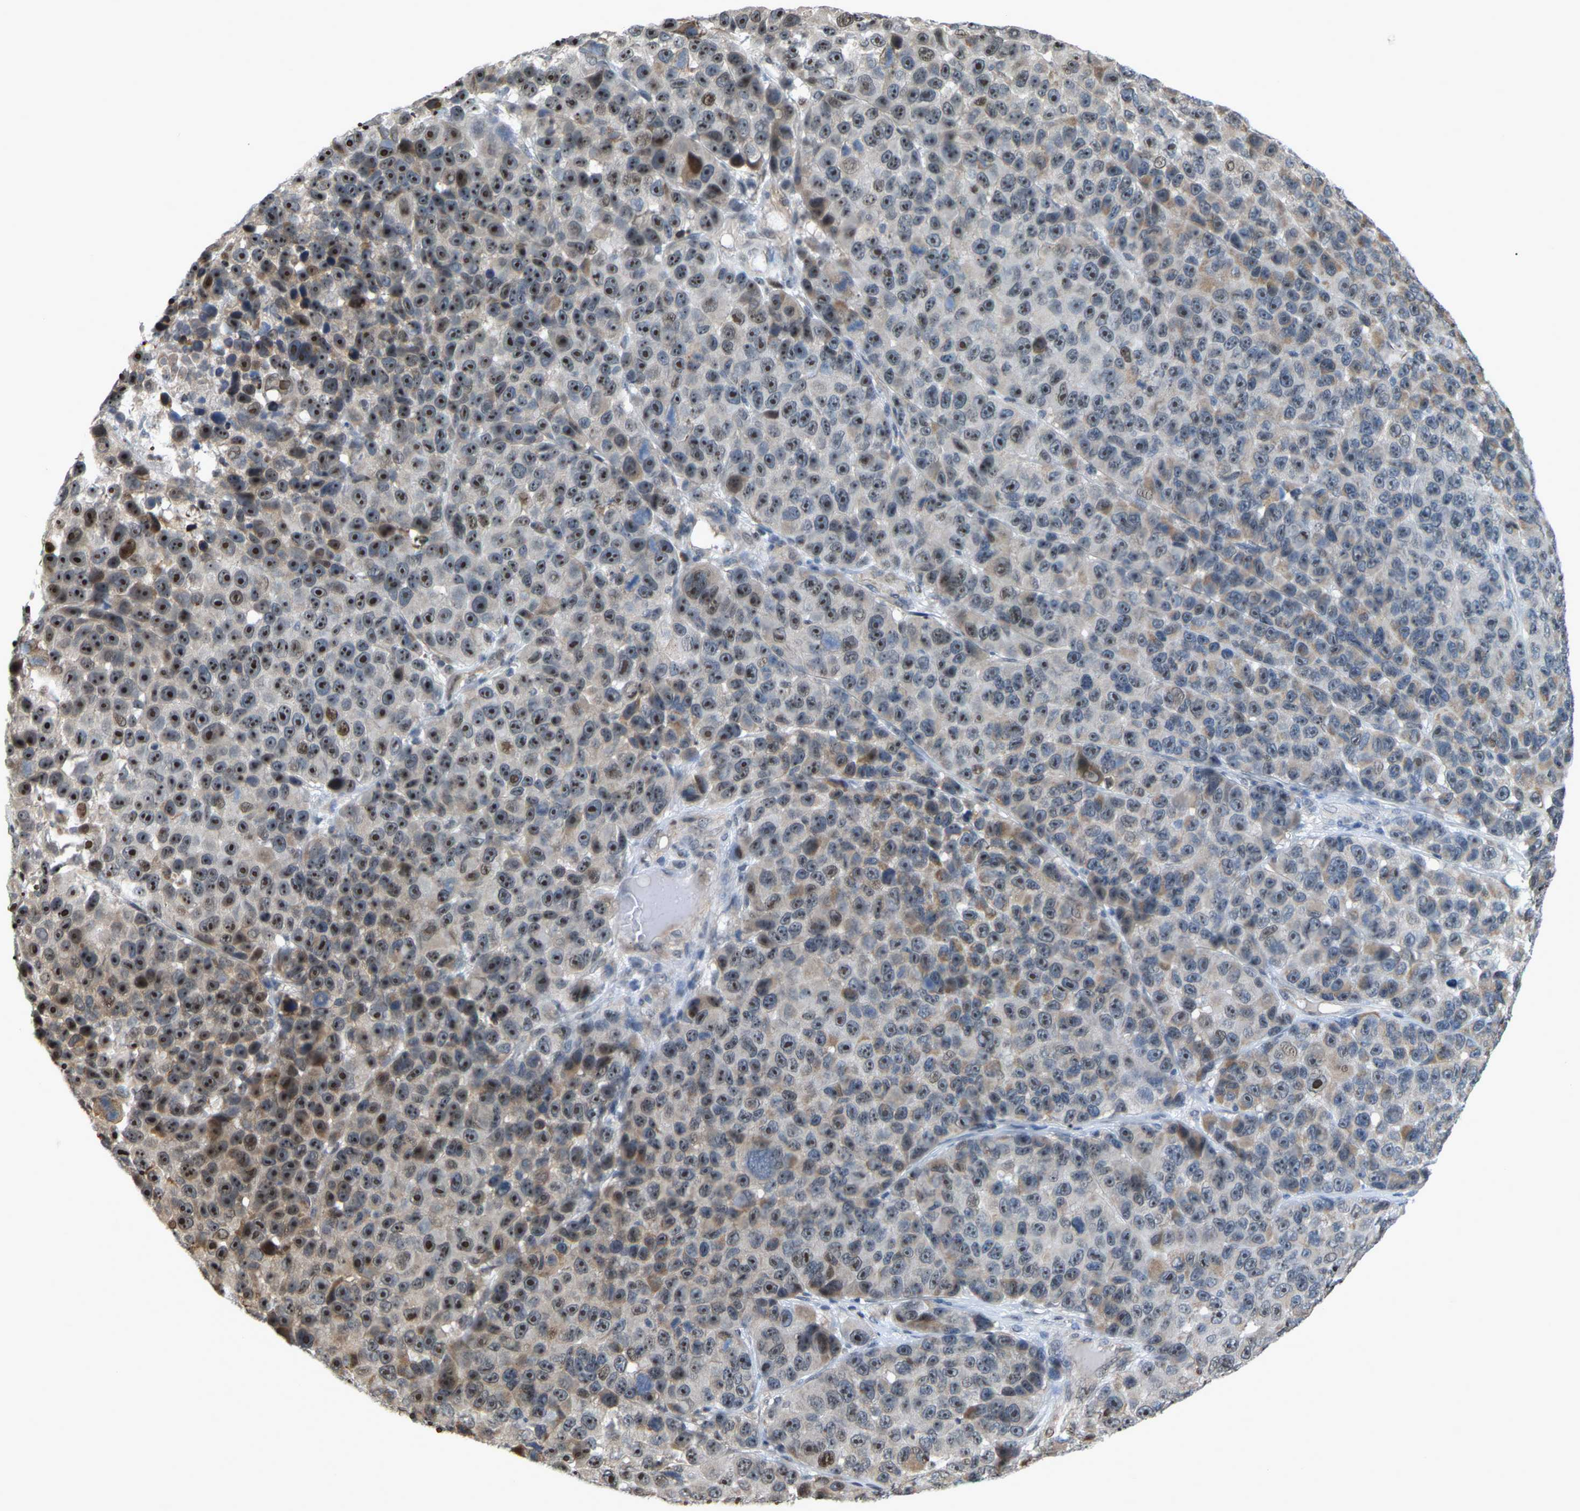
{"staining": {"intensity": "moderate", "quantity": ">75%", "location": "nuclear"}, "tissue": "melanoma", "cell_type": "Tumor cells", "image_type": "cancer", "snomed": [{"axis": "morphology", "description": "Malignant melanoma, NOS"}, {"axis": "topography", "description": "Skin"}], "caption": "Malignant melanoma stained with a brown dye reveals moderate nuclear positive staining in about >75% of tumor cells.", "gene": "CROT", "patient": {"sex": "male", "age": 53}}